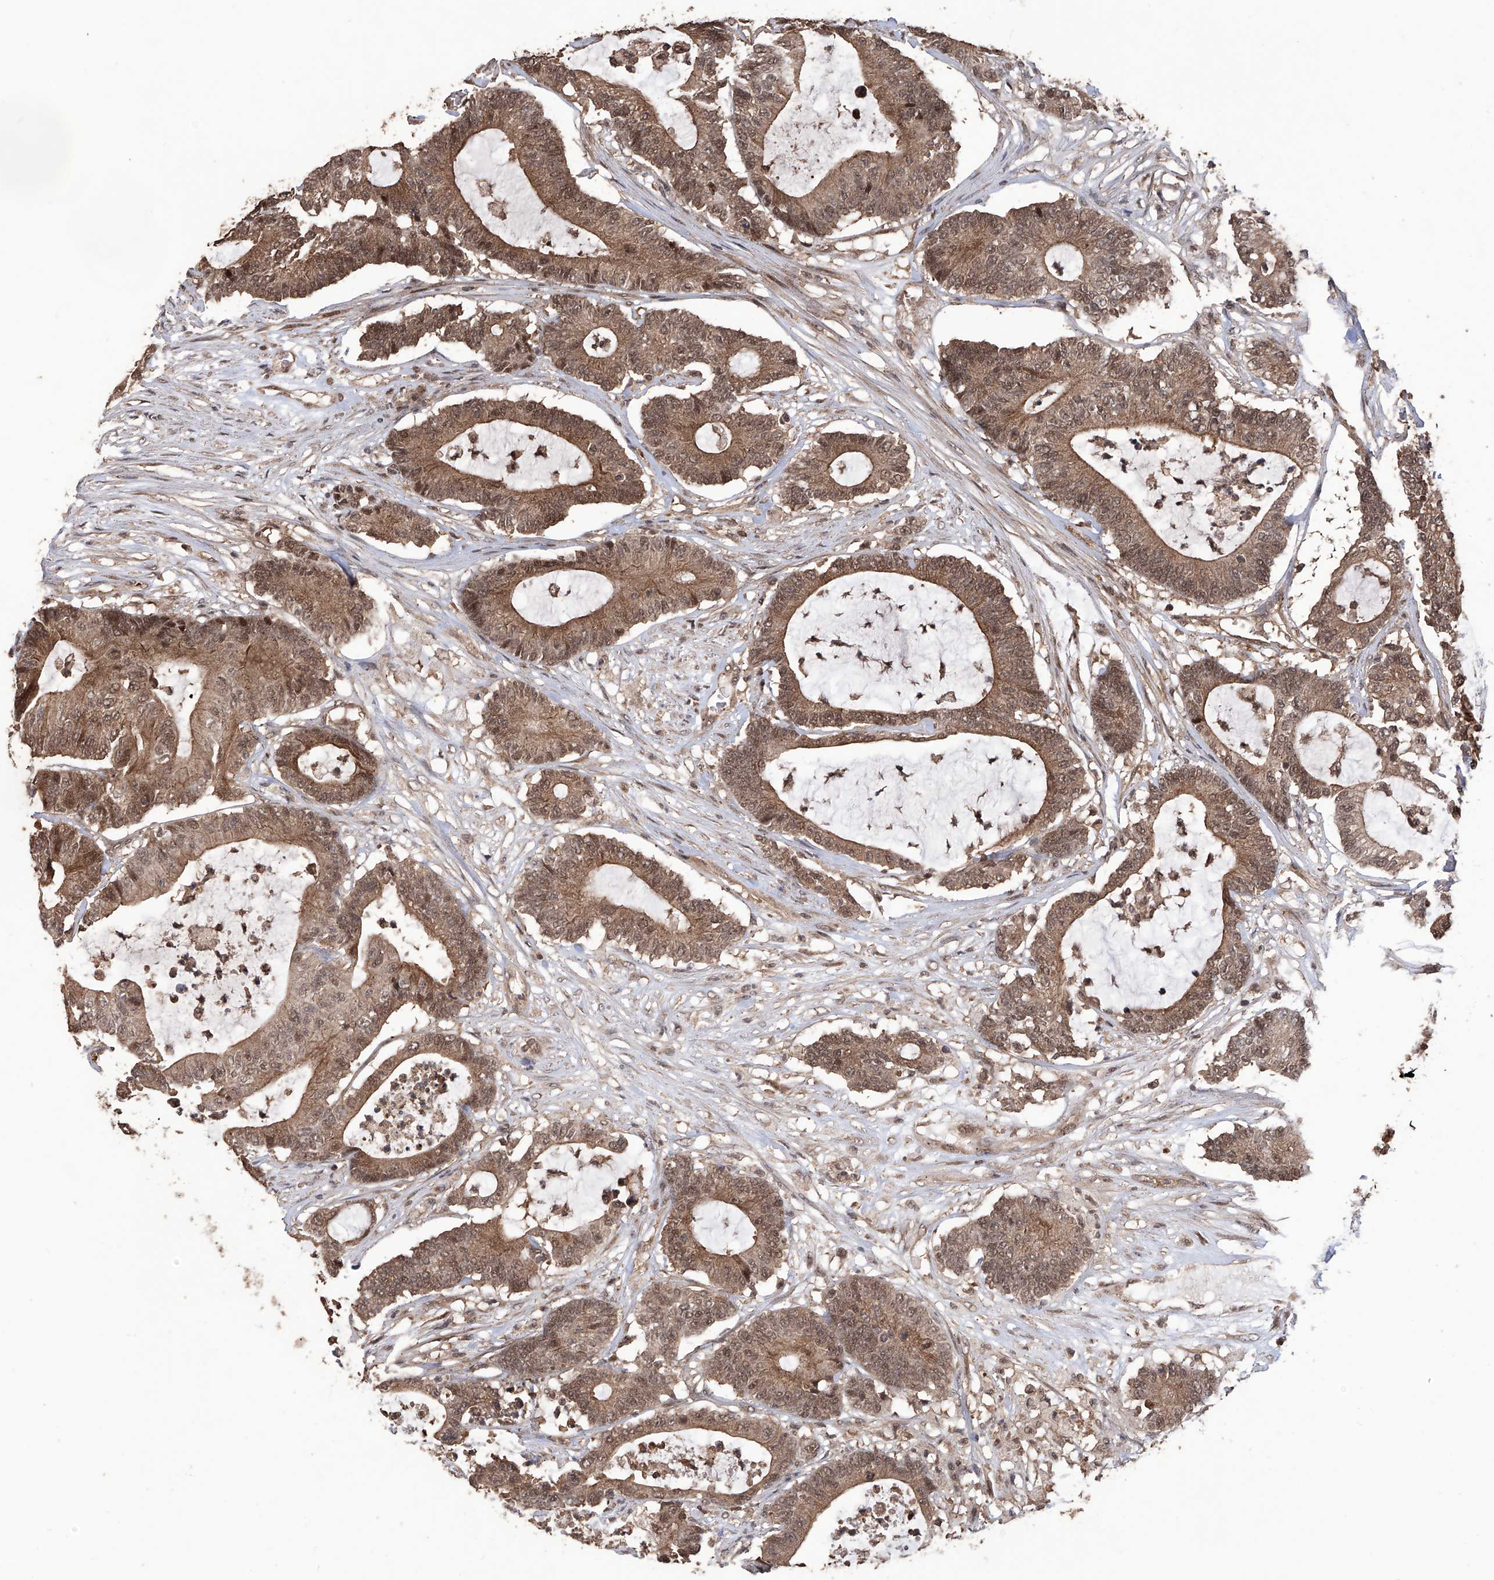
{"staining": {"intensity": "moderate", "quantity": ">75%", "location": "cytoplasmic/membranous,nuclear"}, "tissue": "colorectal cancer", "cell_type": "Tumor cells", "image_type": "cancer", "snomed": [{"axis": "morphology", "description": "Adenocarcinoma, NOS"}, {"axis": "topography", "description": "Colon"}], "caption": "The immunohistochemical stain labels moderate cytoplasmic/membranous and nuclear expression in tumor cells of colorectal adenocarcinoma tissue.", "gene": "LYSMD4", "patient": {"sex": "female", "age": 84}}